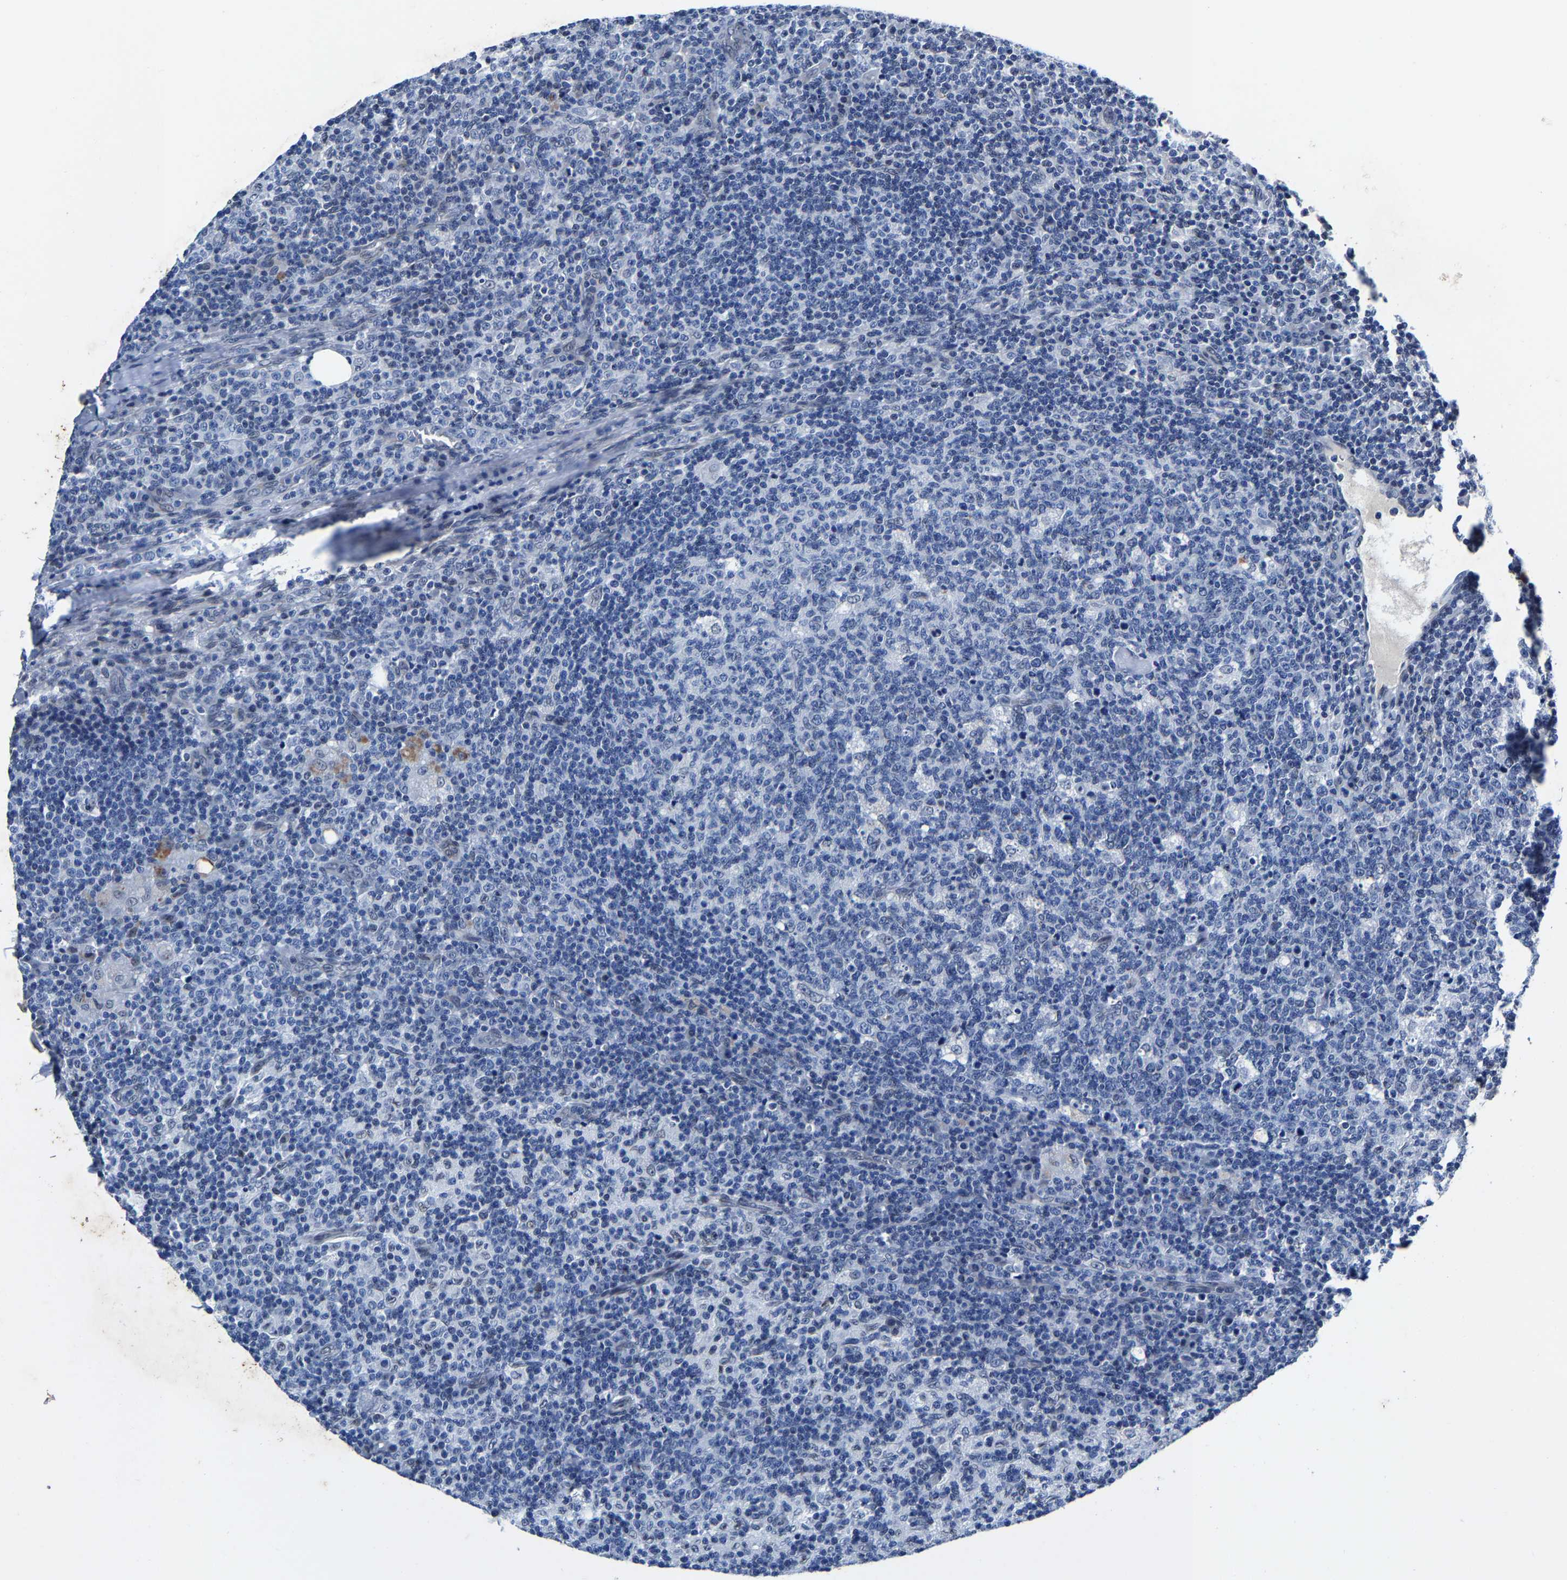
{"staining": {"intensity": "negative", "quantity": "none", "location": "none"}, "tissue": "lymph node", "cell_type": "Germinal center cells", "image_type": "normal", "snomed": [{"axis": "morphology", "description": "Normal tissue, NOS"}, {"axis": "morphology", "description": "Inflammation, NOS"}, {"axis": "topography", "description": "Lymph node"}], "caption": "IHC photomicrograph of benign lymph node: lymph node stained with DAB demonstrates no significant protein positivity in germinal center cells.", "gene": "UBN2", "patient": {"sex": "male", "age": 55}}